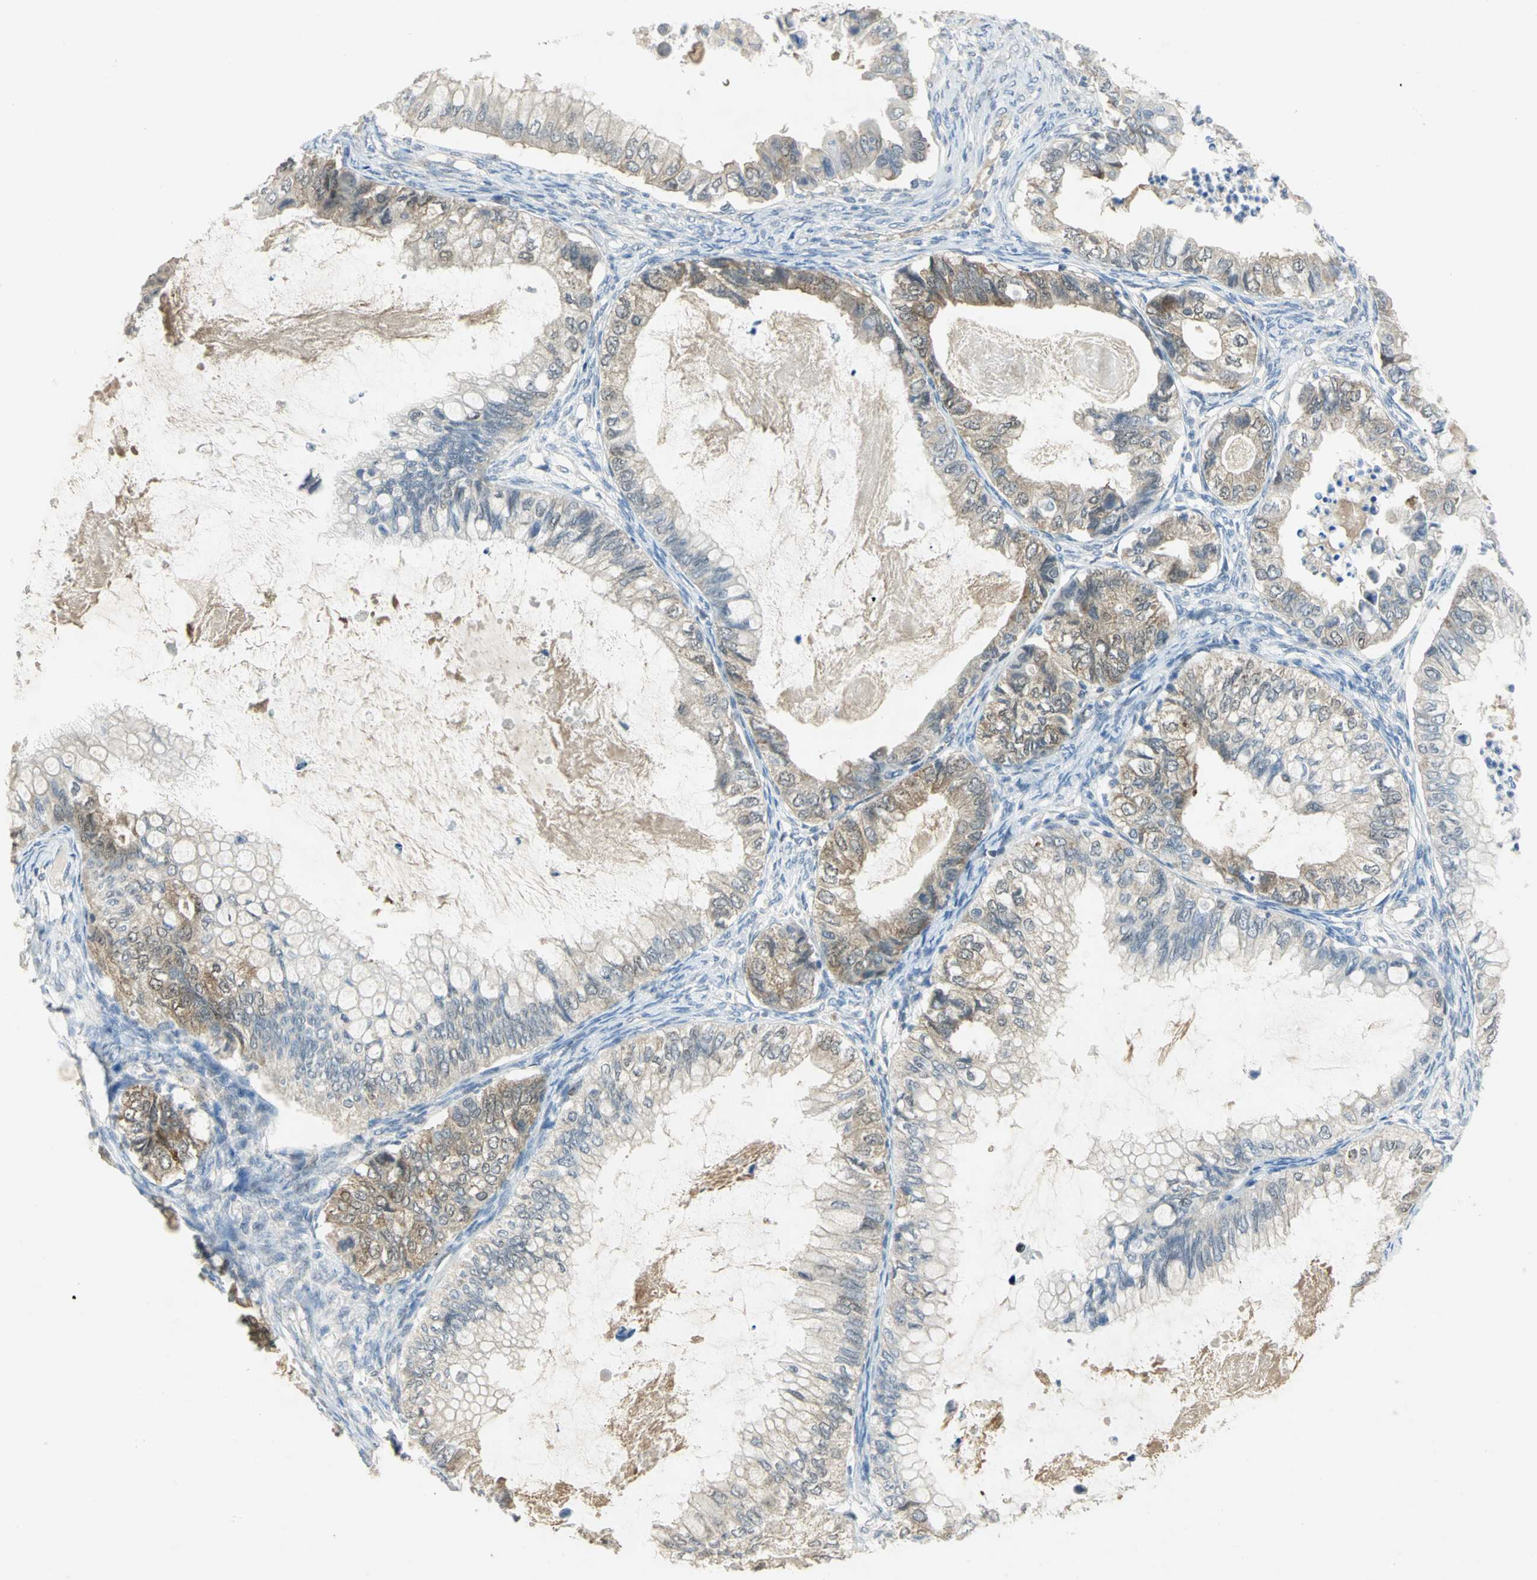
{"staining": {"intensity": "moderate", "quantity": "25%-75%", "location": "cytoplasmic/membranous"}, "tissue": "ovarian cancer", "cell_type": "Tumor cells", "image_type": "cancer", "snomed": [{"axis": "morphology", "description": "Cystadenocarcinoma, mucinous, NOS"}, {"axis": "topography", "description": "Ovary"}], "caption": "Ovarian mucinous cystadenocarcinoma was stained to show a protein in brown. There is medium levels of moderate cytoplasmic/membranous positivity in about 25%-75% of tumor cells.", "gene": "PPIA", "patient": {"sex": "female", "age": 80}}